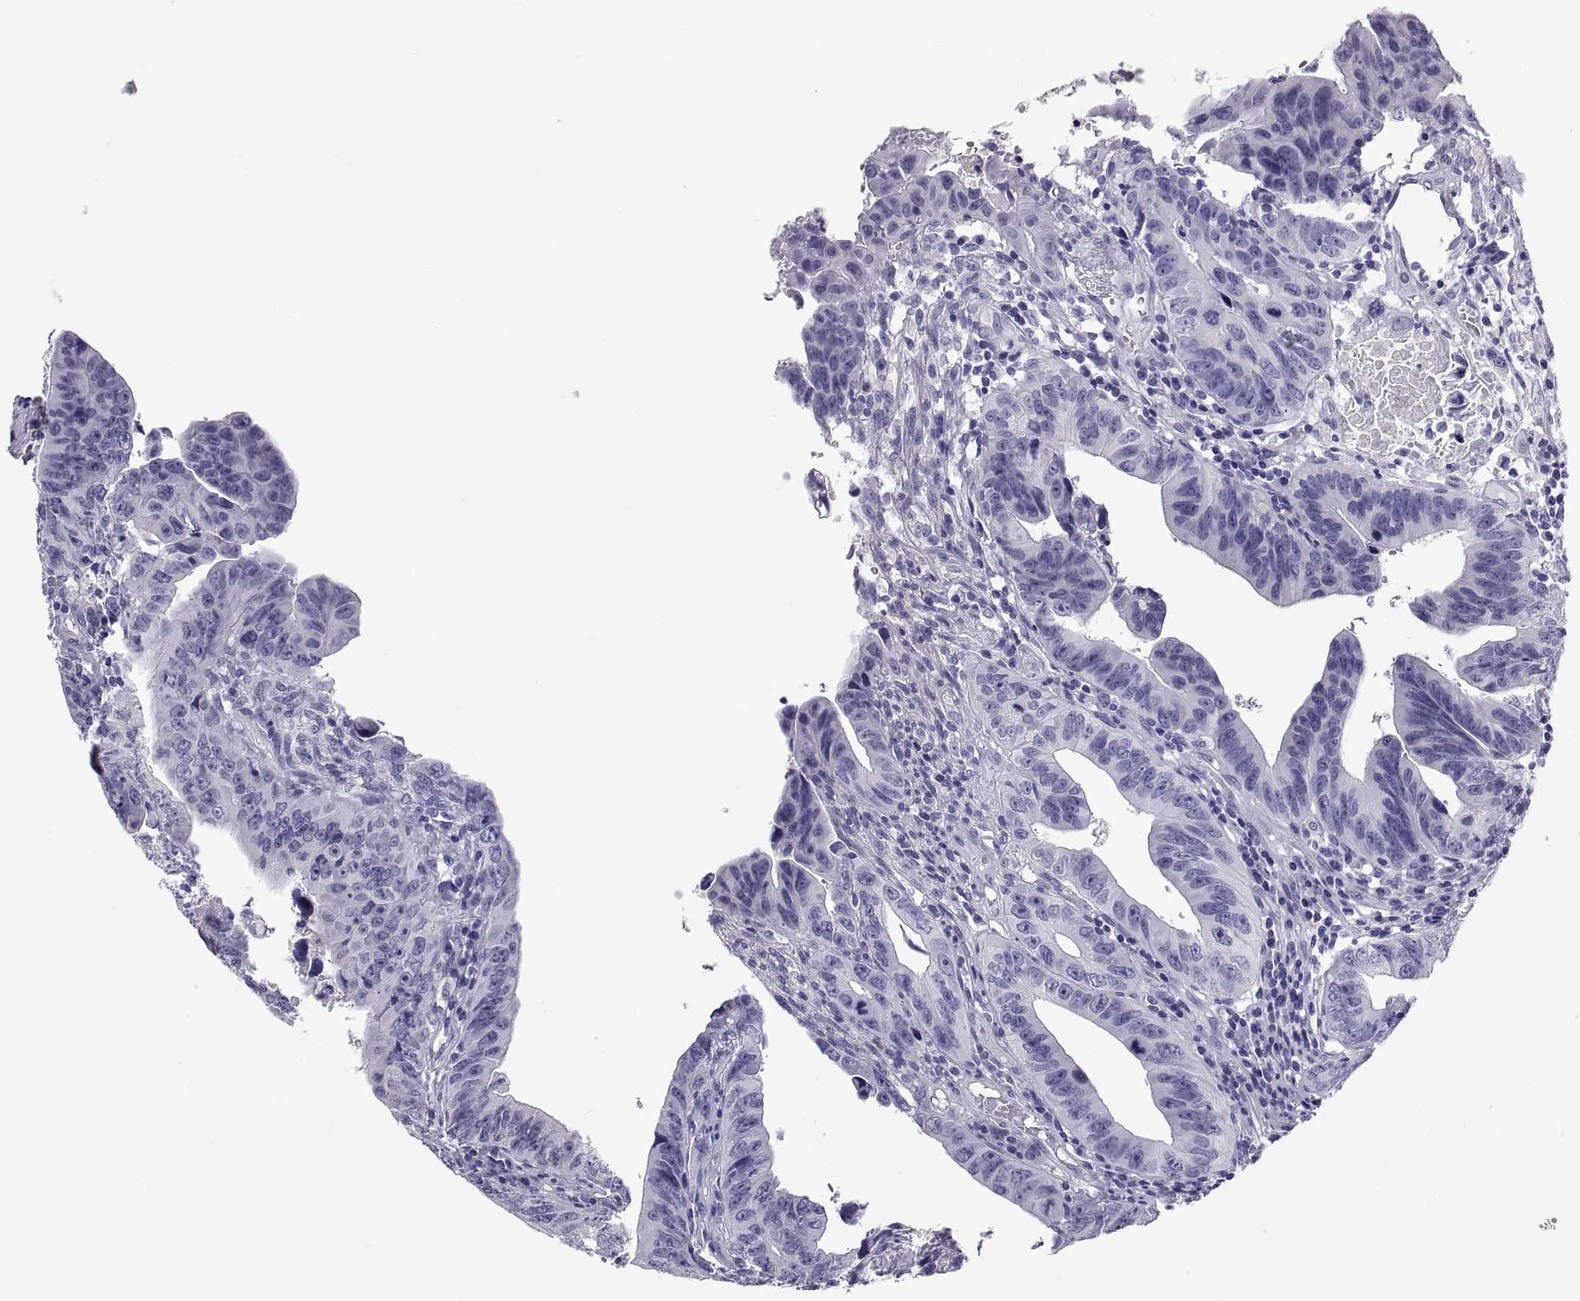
{"staining": {"intensity": "negative", "quantity": "none", "location": "none"}, "tissue": "colorectal cancer", "cell_type": "Tumor cells", "image_type": "cancer", "snomed": [{"axis": "morphology", "description": "Adenocarcinoma, NOS"}, {"axis": "topography", "description": "Colon"}], "caption": "An immunohistochemistry (IHC) micrograph of colorectal adenocarcinoma is shown. There is no staining in tumor cells of colorectal adenocarcinoma.", "gene": "FAM170A", "patient": {"sex": "female", "age": 87}}